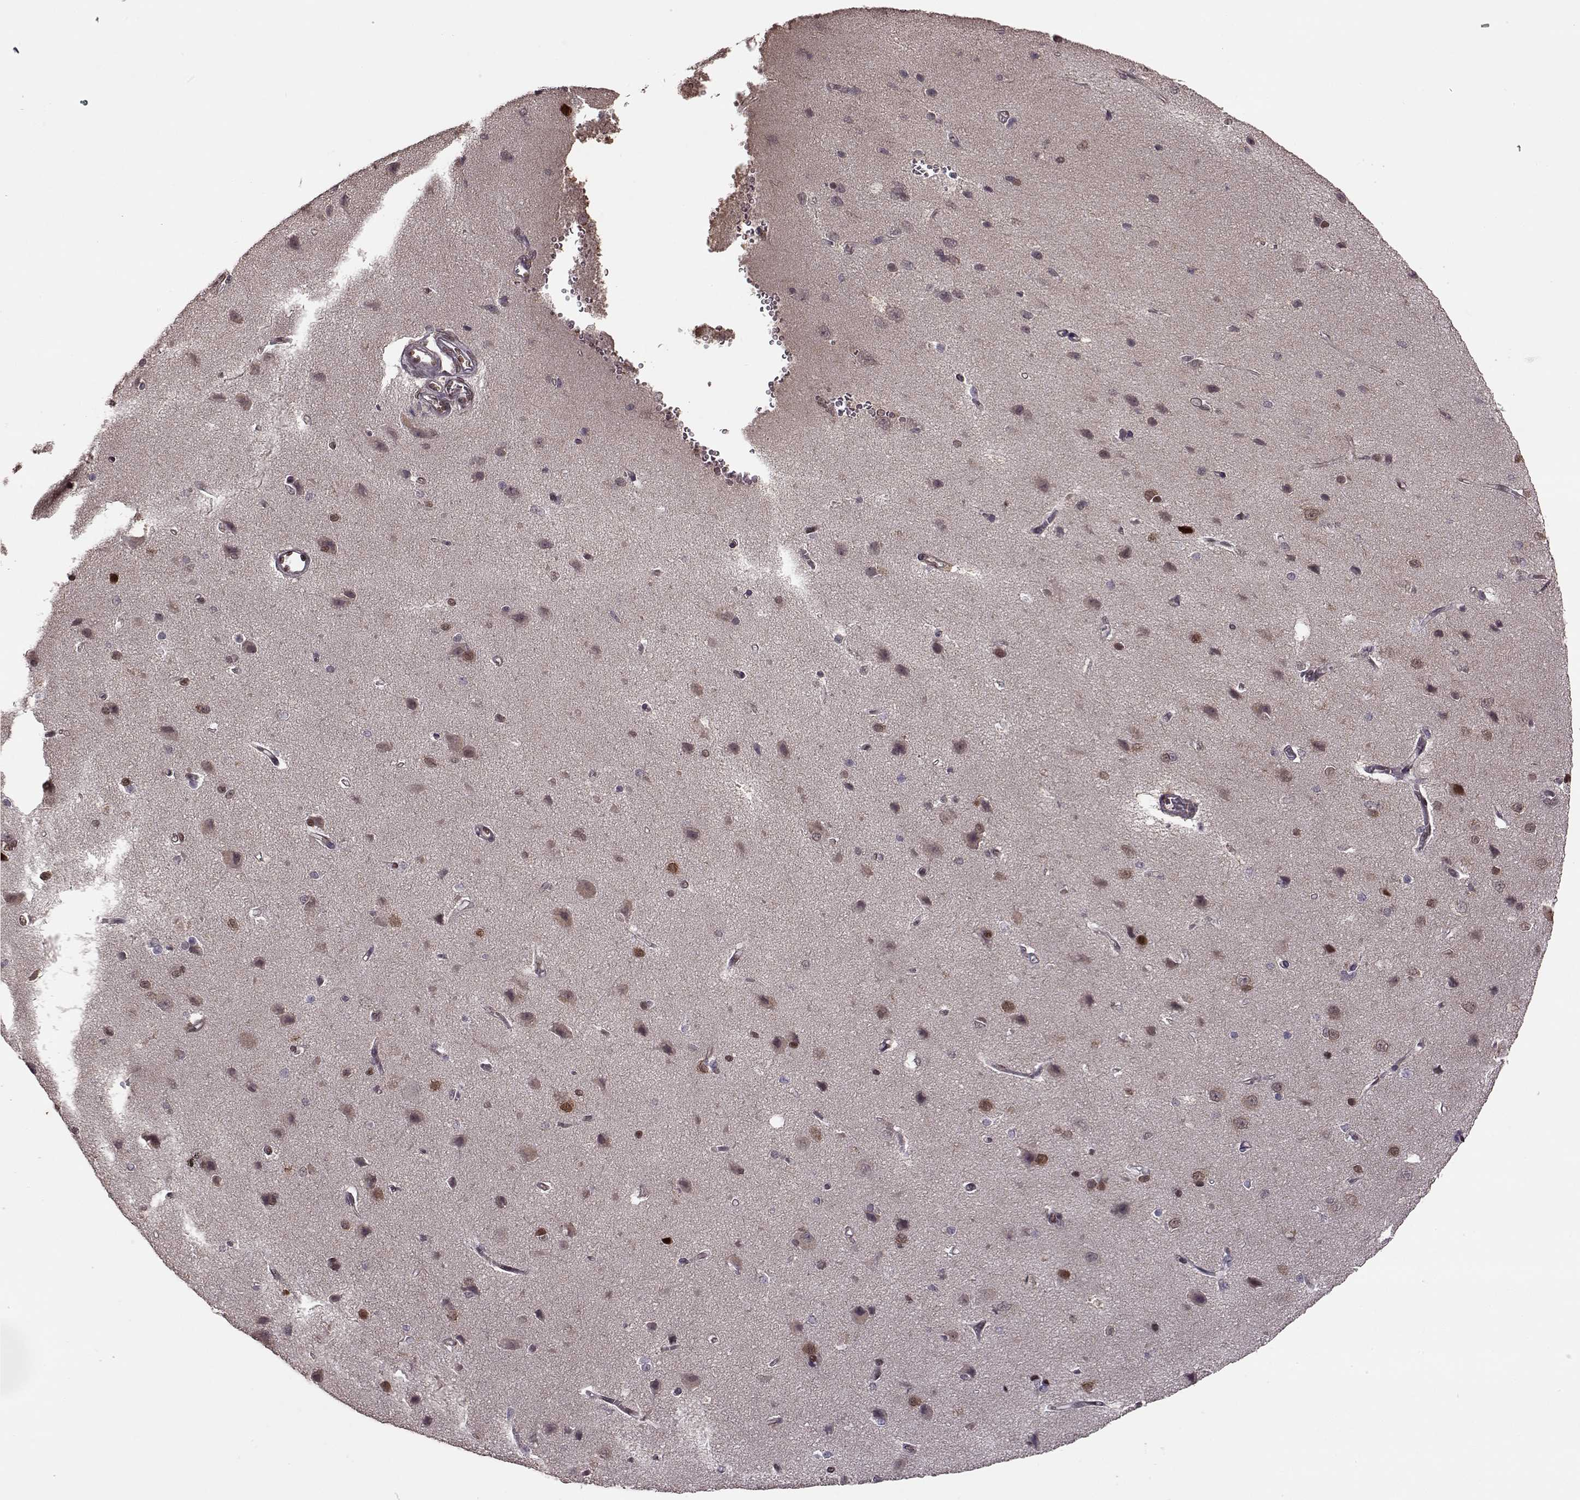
{"staining": {"intensity": "weak", "quantity": ">75%", "location": "nuclear"}, "tissue": "cerebral cortex", "cell_type": "Endothelial cells", "image_type": "normal", "snomed": [{"axis": "morphology", "description": "Normal tissue, NOS"}, {"axis": "topography", "description": "Cerebral cortex"}], "caption": "A photomicrograph of cerebral cortex stained for a protein exhibits weak nuclear brown staining in endothelial cells.", "gene": "FTO", "patient": {"sex": "male", "age": 37}}